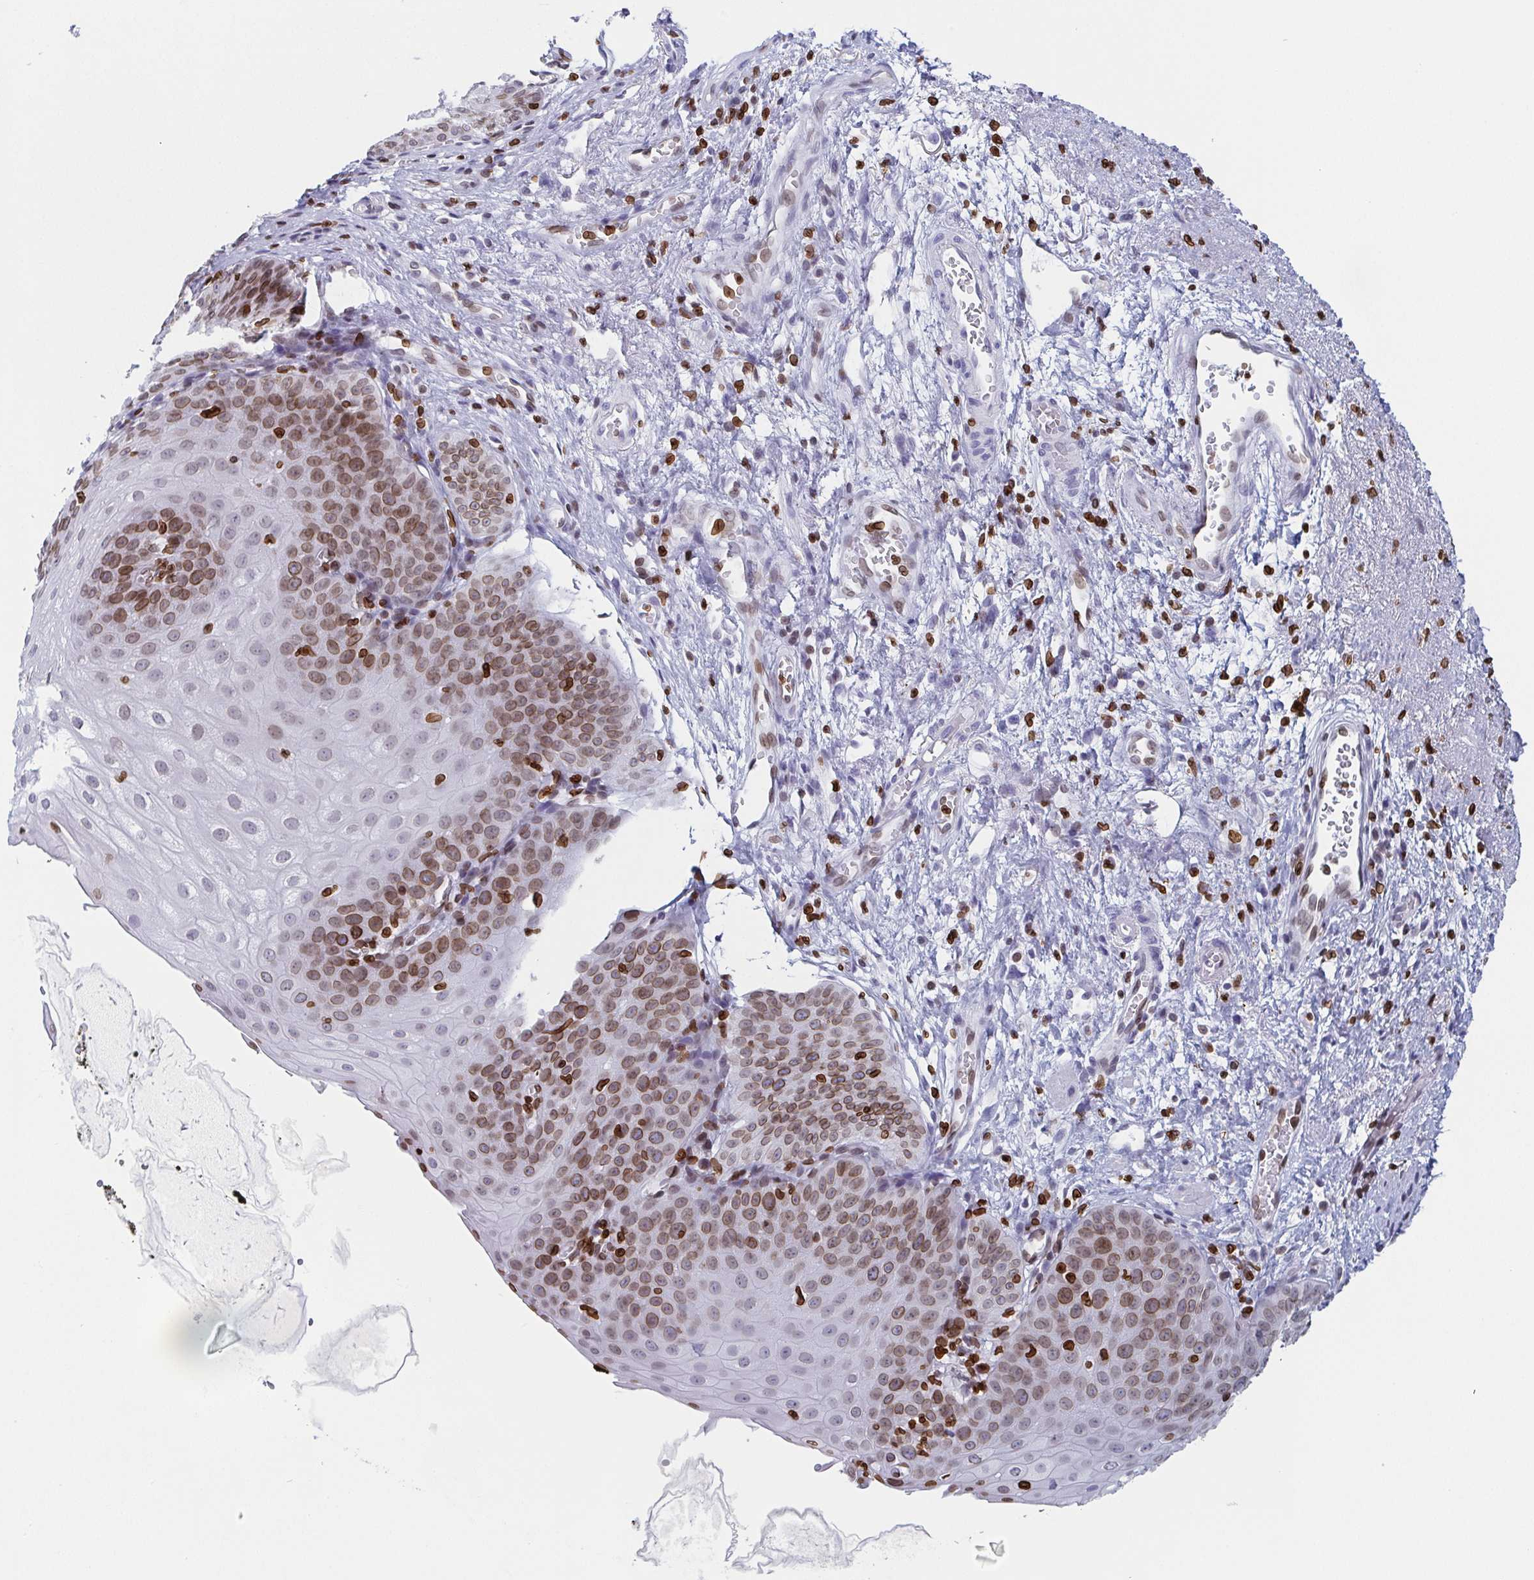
{"staining": {"intensity": "moderate", "quantity": "25%-75%", "location": "cytoplasmic/membranous,nuclear"}, "tissue": "esophagus", "cell_type": "Squamous epithelial cells", "image_type": "normal", "snomed": [{"axis": "morphology", "description": "Normal tissue, NOS"}, {"axis": "topography", "description": "Esophagus"}], "caption": "Immunohistochemical staining of unremarkable human esophagus shows medium levels of moderate cytoplasmic/membranous,nuclear expression in approximately 25%-75% of squamous epithelial cells.", "gene": "BTBD7", "patient": {"sex": "male", "age": 71}}